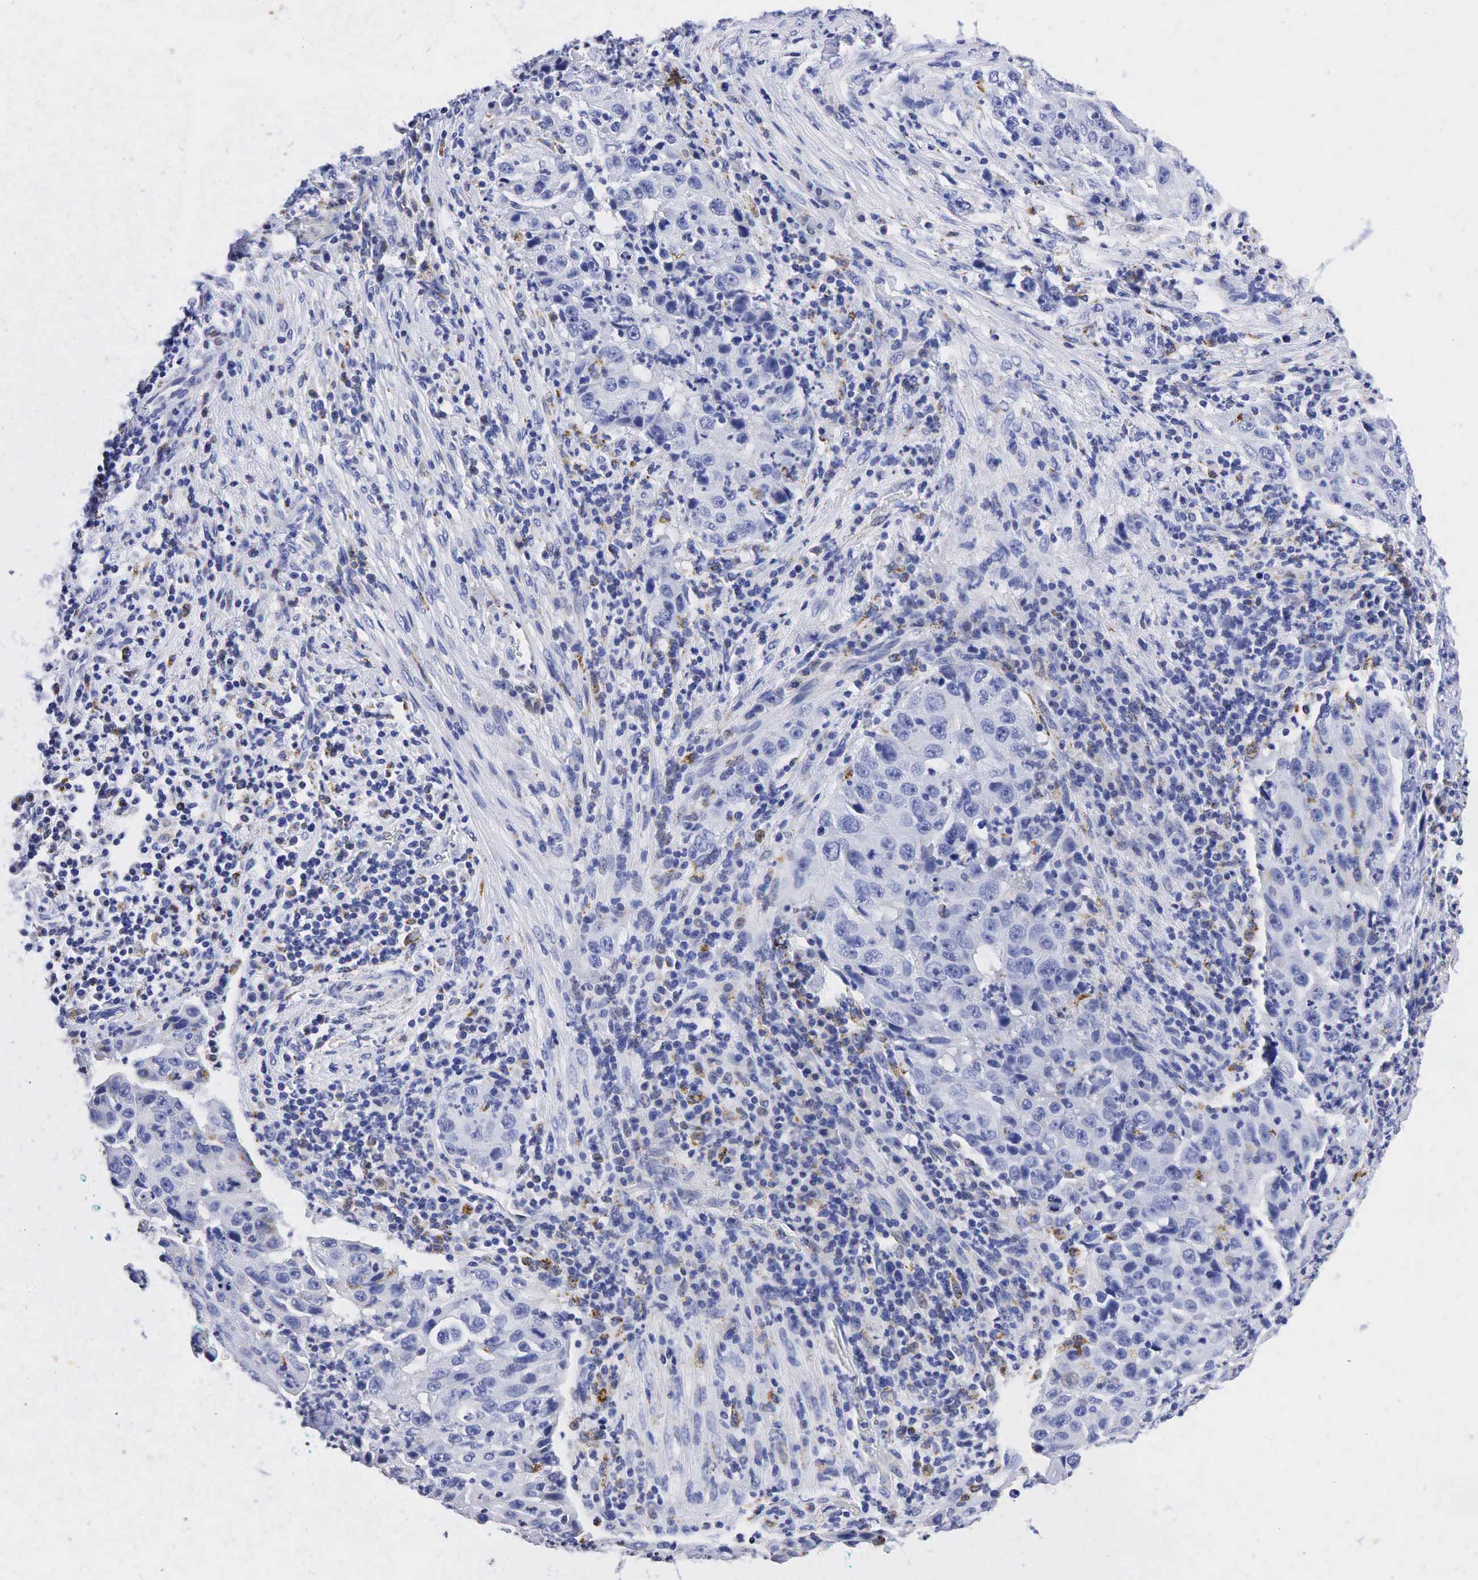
{"staining": {"intensity": "negative", "quantity": "none", "location": "none"}, "tissue": "lung cancer", "cell_type": "Tumor cells", "image_type": "cancer", "snomed": [{"axis": "morphology", "description": "Squamous cell carcinoma, NOS"}, {"axis": "topography", "description": "Lung"}], "caption": "High power microscopy micrograph of an IHC photomicrograph of lung cancer, revealing no significant staining in tumor cells. Brightfield microscopy of immunohistochemistry (IHC) stained with DAB (3,3'-diaminobenzidine) (brown) and hematoxylin (blue), captured at high magnification.", "gene": "SYP", "patient": {"sex": "male", "age": 64}}